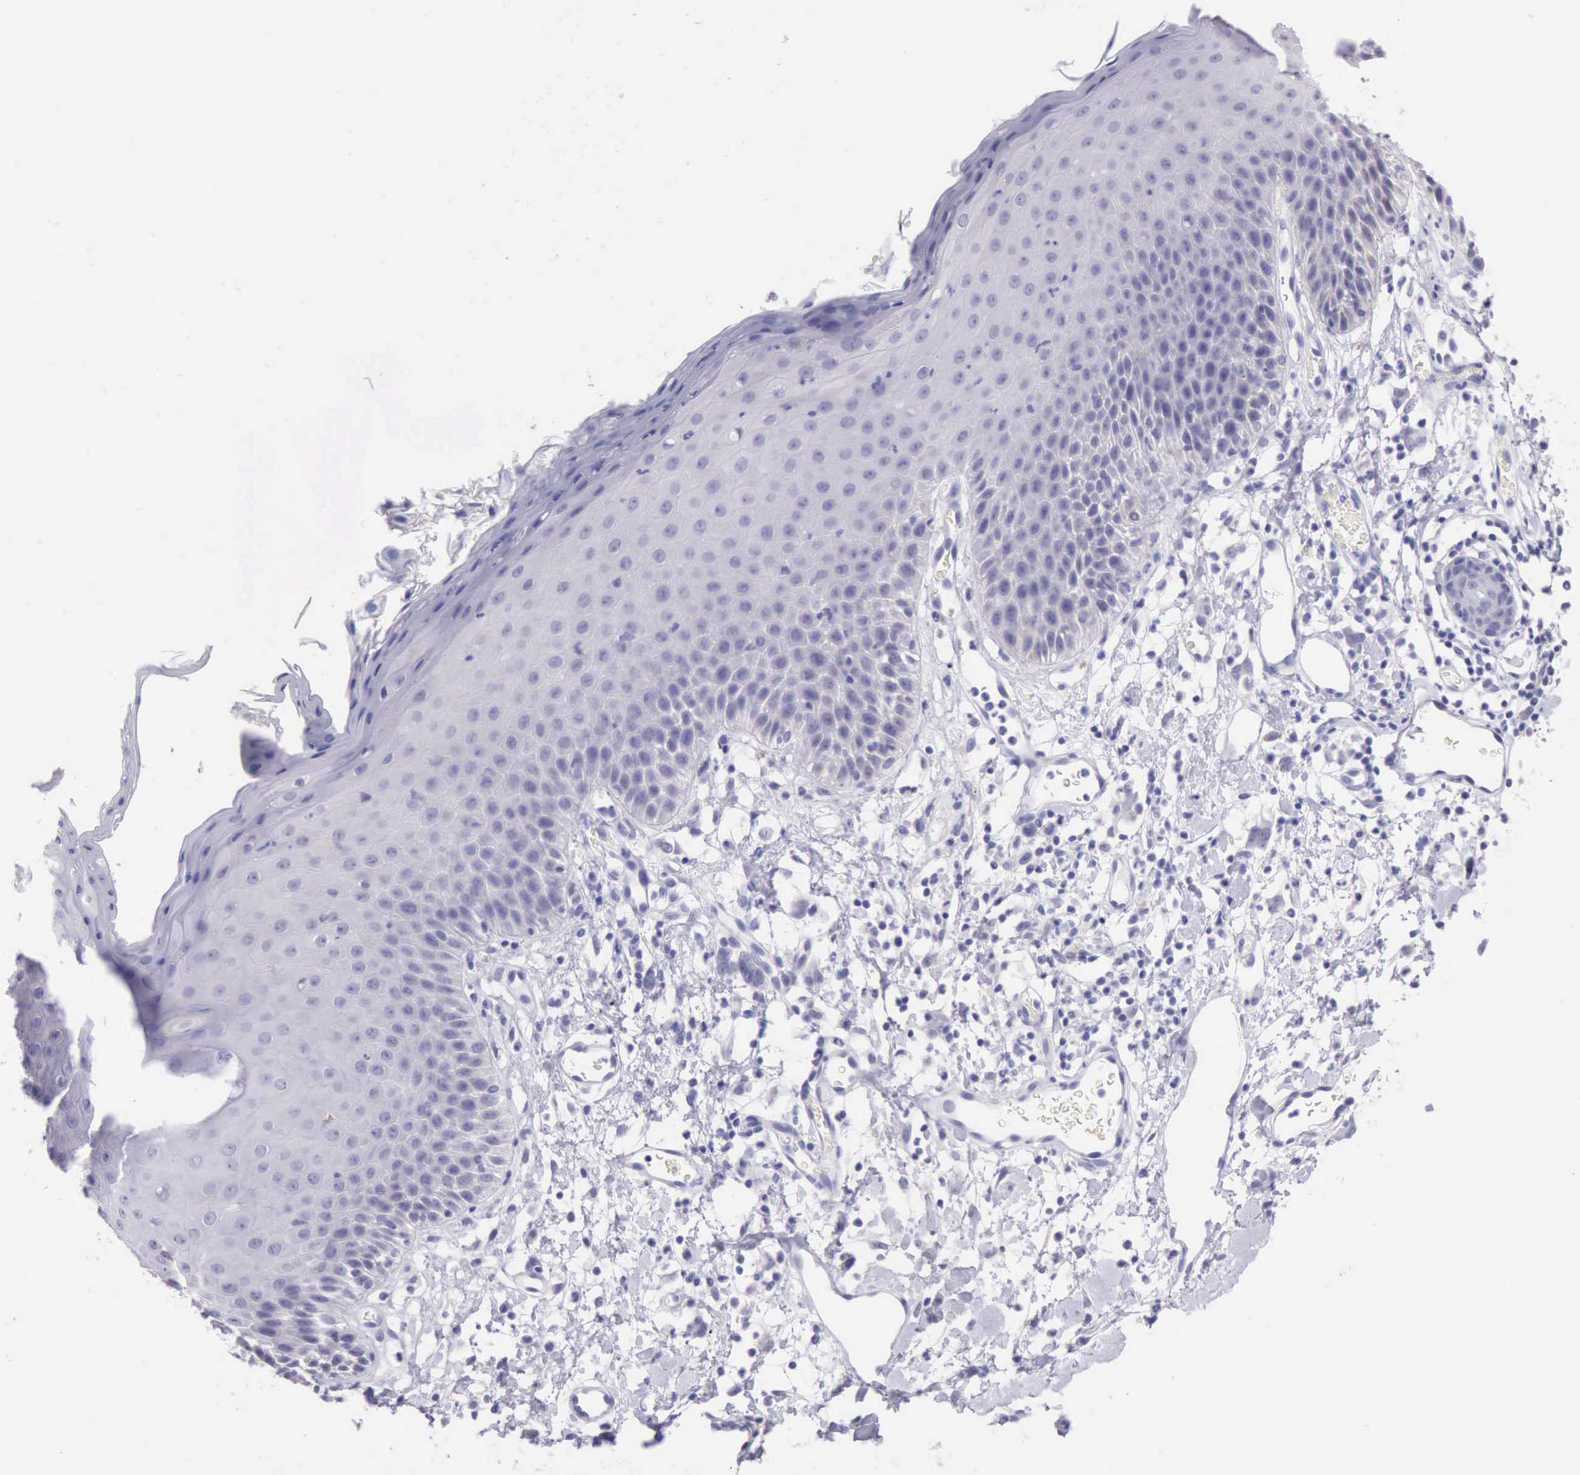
{"staining": {"intensity": "negative", "quantity": "none", "location": "none"}, "tissue": "skin", "cell_type": "Epidermal cells", "image_type": "normal", "snomed": [{"axis": "morphology", "description": "Normal tissue, NOS"}, {"axis": "topography", "description": "Vulva"}, {"axis": "topography", "description": "Peripheral nerve tissue"}], "caption": "Immunohistochemistry of normal human skin shows no expression in epidermal cells. (DAB (3,3'-diaminobenzidine) IHC visualized using brightfield microscopy, high magnification).", "gene": "LRFN5", "patient": {"sex": "female", "age": 68}}